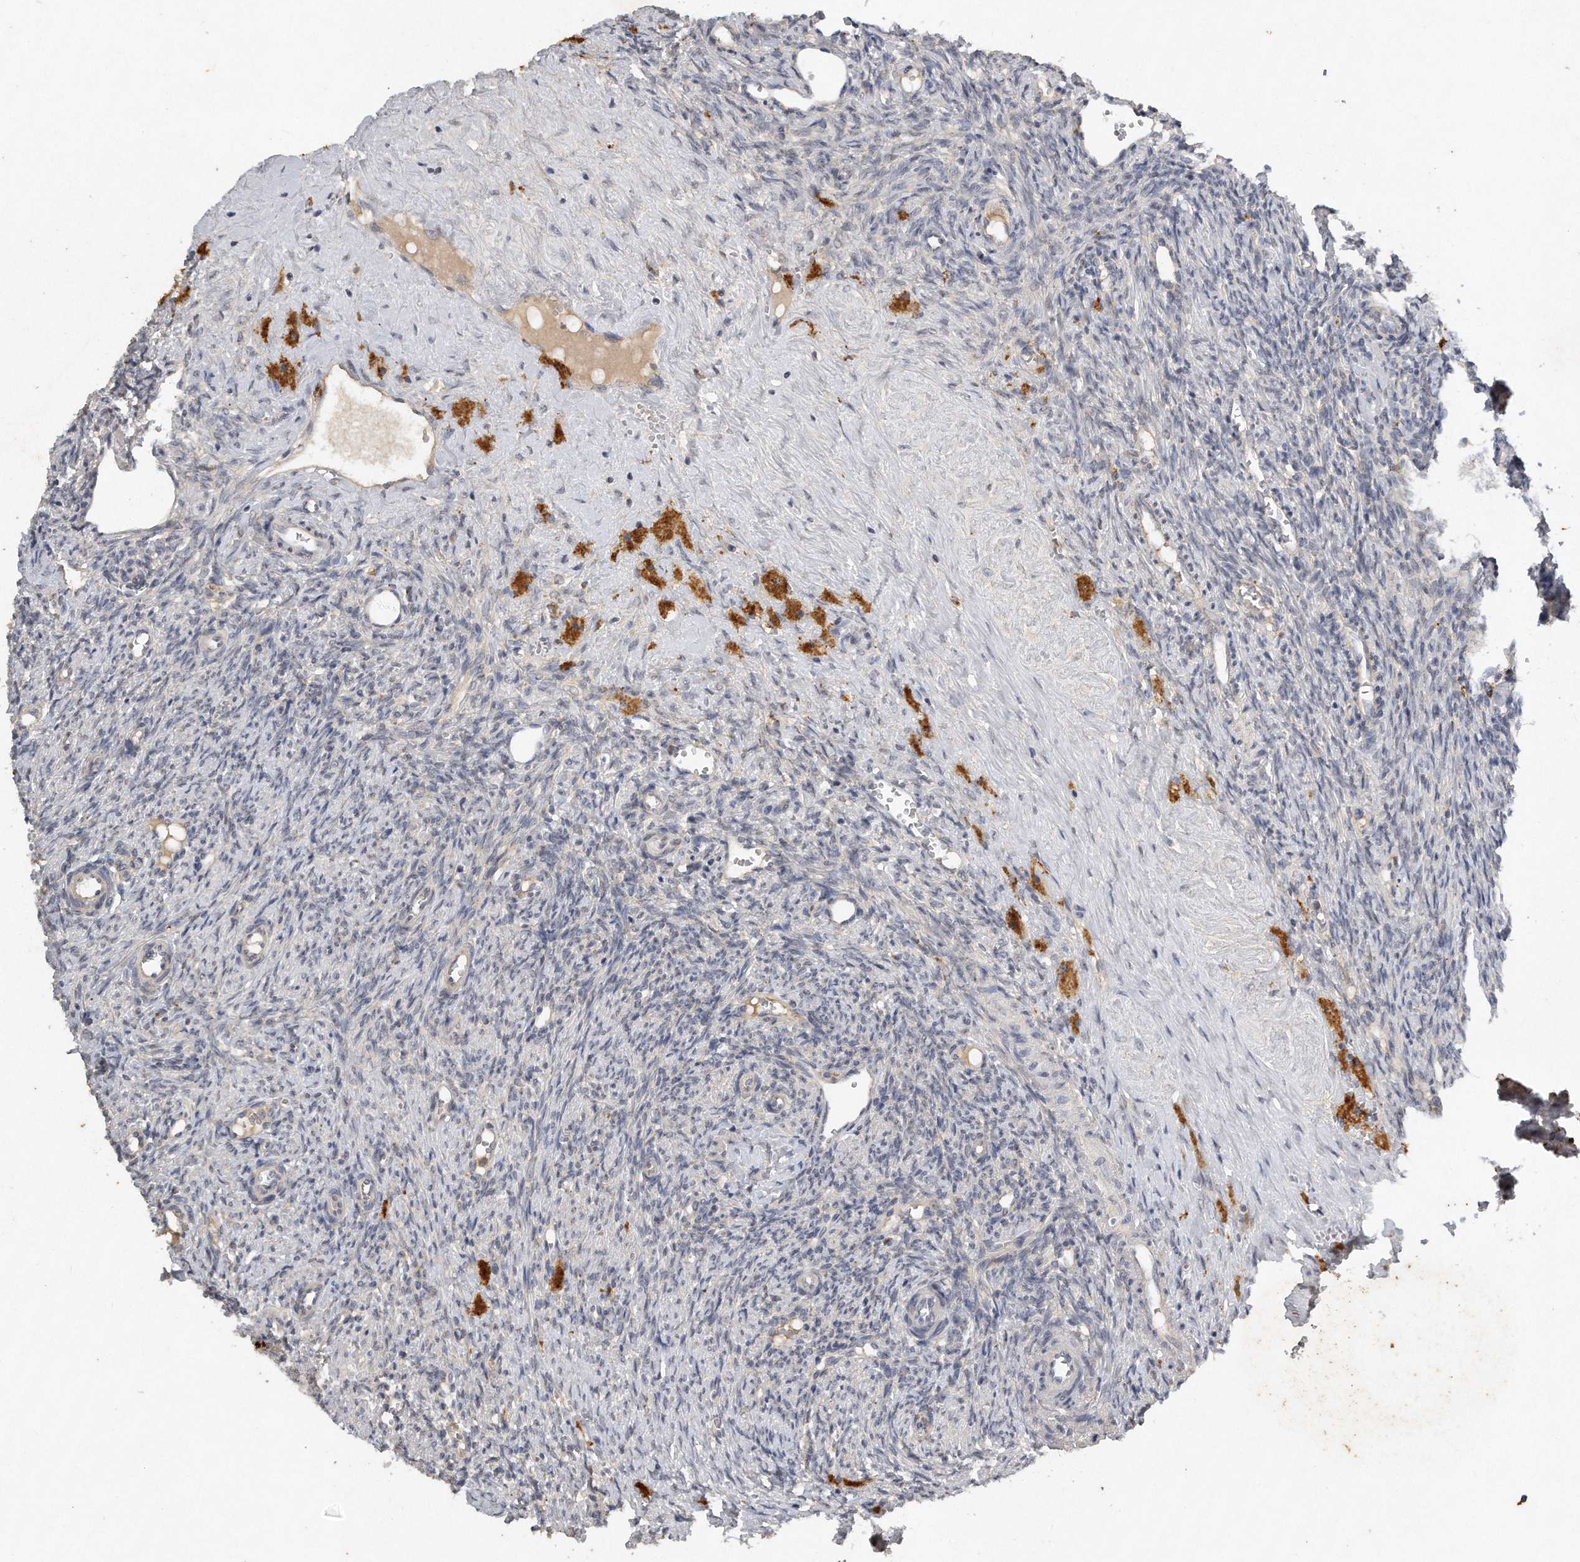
{"staining": {"intensity": "negative", "quantity": "none", "location": "none"}, "tissue": "ovary", "cell_type": "Ovarian stroma cells", "image_type": "normal", "snomed": [{"axis": "morphology", "description": "Normal tissue, NOS"}, {"axis": "topography", "description": "Ovary"}], "caption": "The histopathology image displays no staining of ovarian stroma cells in normal ovary.", "gene": "CAMK1", "patient": {"sex": "female", "age": 41}}